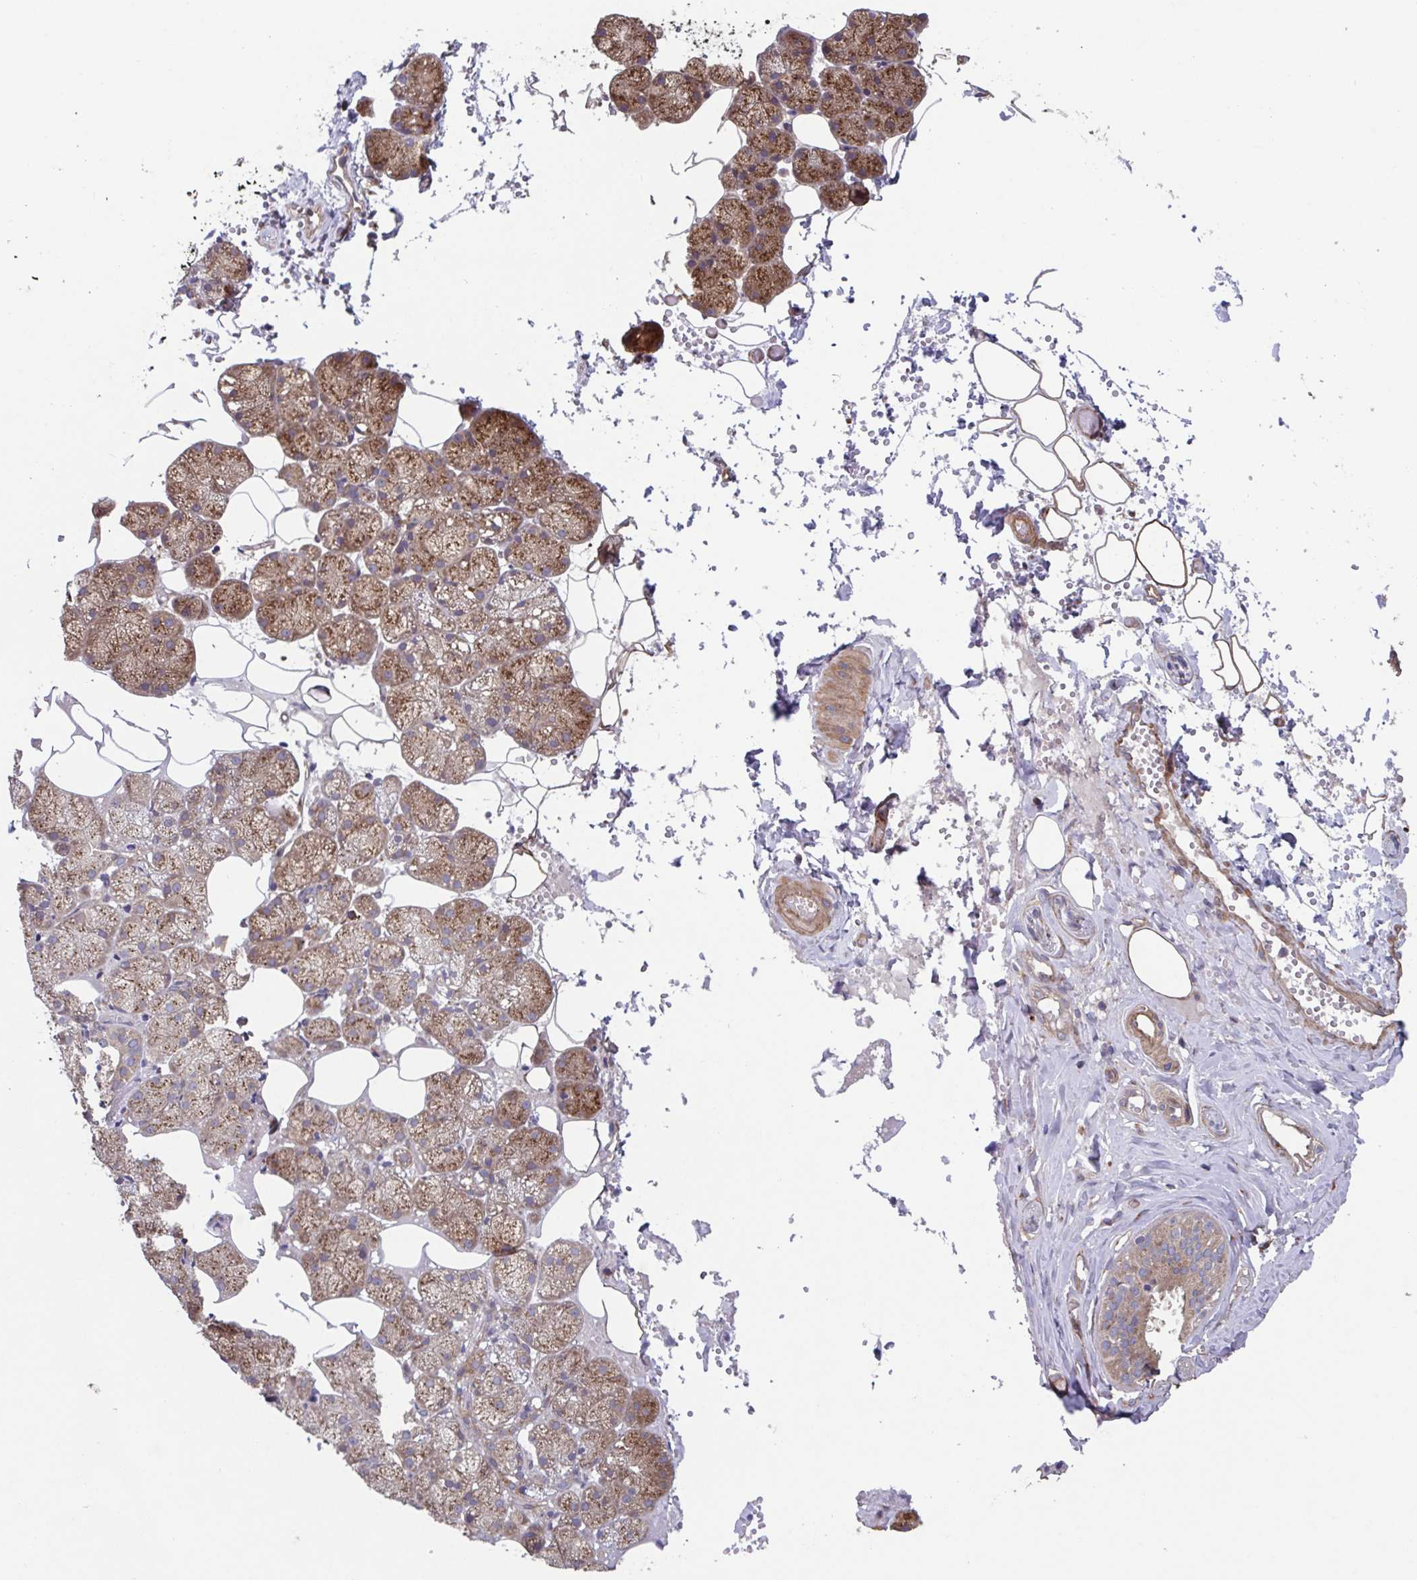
{"staining": {"intensity": "moderate", "quantity": "25%-75%", "location": "cytoplasmic/membranous"}, "tissue": "salivary gland", "cell_type": "Glandular cells", "image_type": "normal", "snomed": [{"axis": "morphology", "description": "Normal tissue, NOS"}, {"axis": "topography", "description": "Salivary gland"}], "caption": "Immunohistochemistry (DAB (3,3'-diaminobenzidine)) staining of normal salivary gland reveals moderate cytoplasmic/membranous protein staining in approximately 25%-75% of glandular cells.", "gene": "COPB1", "patient": {"sex": "male", "age": 38}}